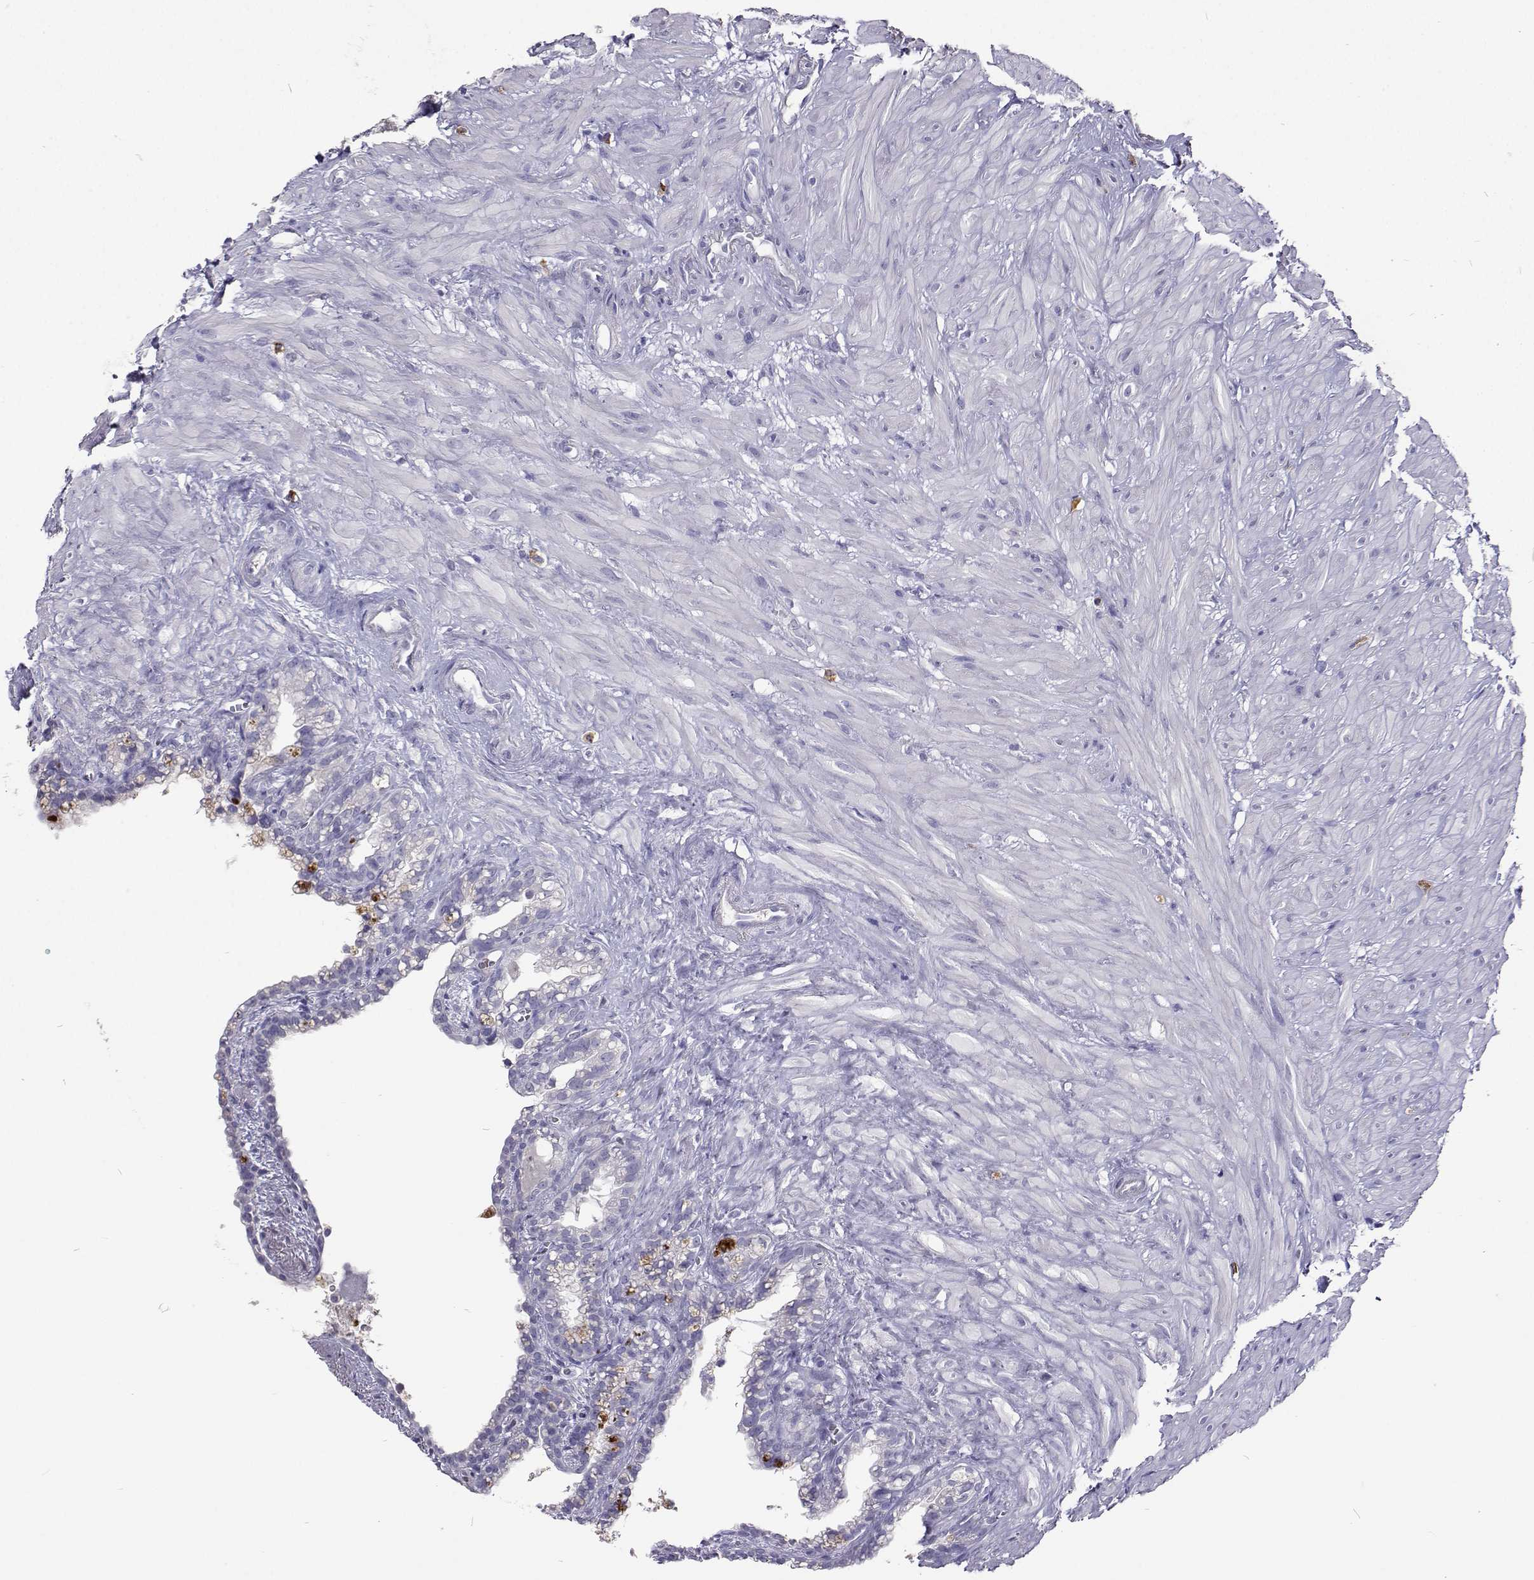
{"staining": {"intensity": "negative", "quantity": "none", "location": "none"}, "tissue": "seminal vesicle", "cell_type": "Glandular cells", "image_type": "normal", "snomed": [{"axis": "morphology", "description": "Normal tissue, NOS"}, {"axis": "morphology", "description": "Urothelial carcinoma, NOS"}, {"axis": "topography", "description": "Urinary bladder"}, {"axis": "topography", "description": "Seminal veicle"}], "caption": "This is a histopathology image of immunohistochemistry staining of normal seminal vesicle, which shows no staining in glandular cells. (Immunohistochemistry (ihc), brightfield microscopy, high magnification).", "gene": "CFAP44", "patient": {"sex": "male", "age": 76}}